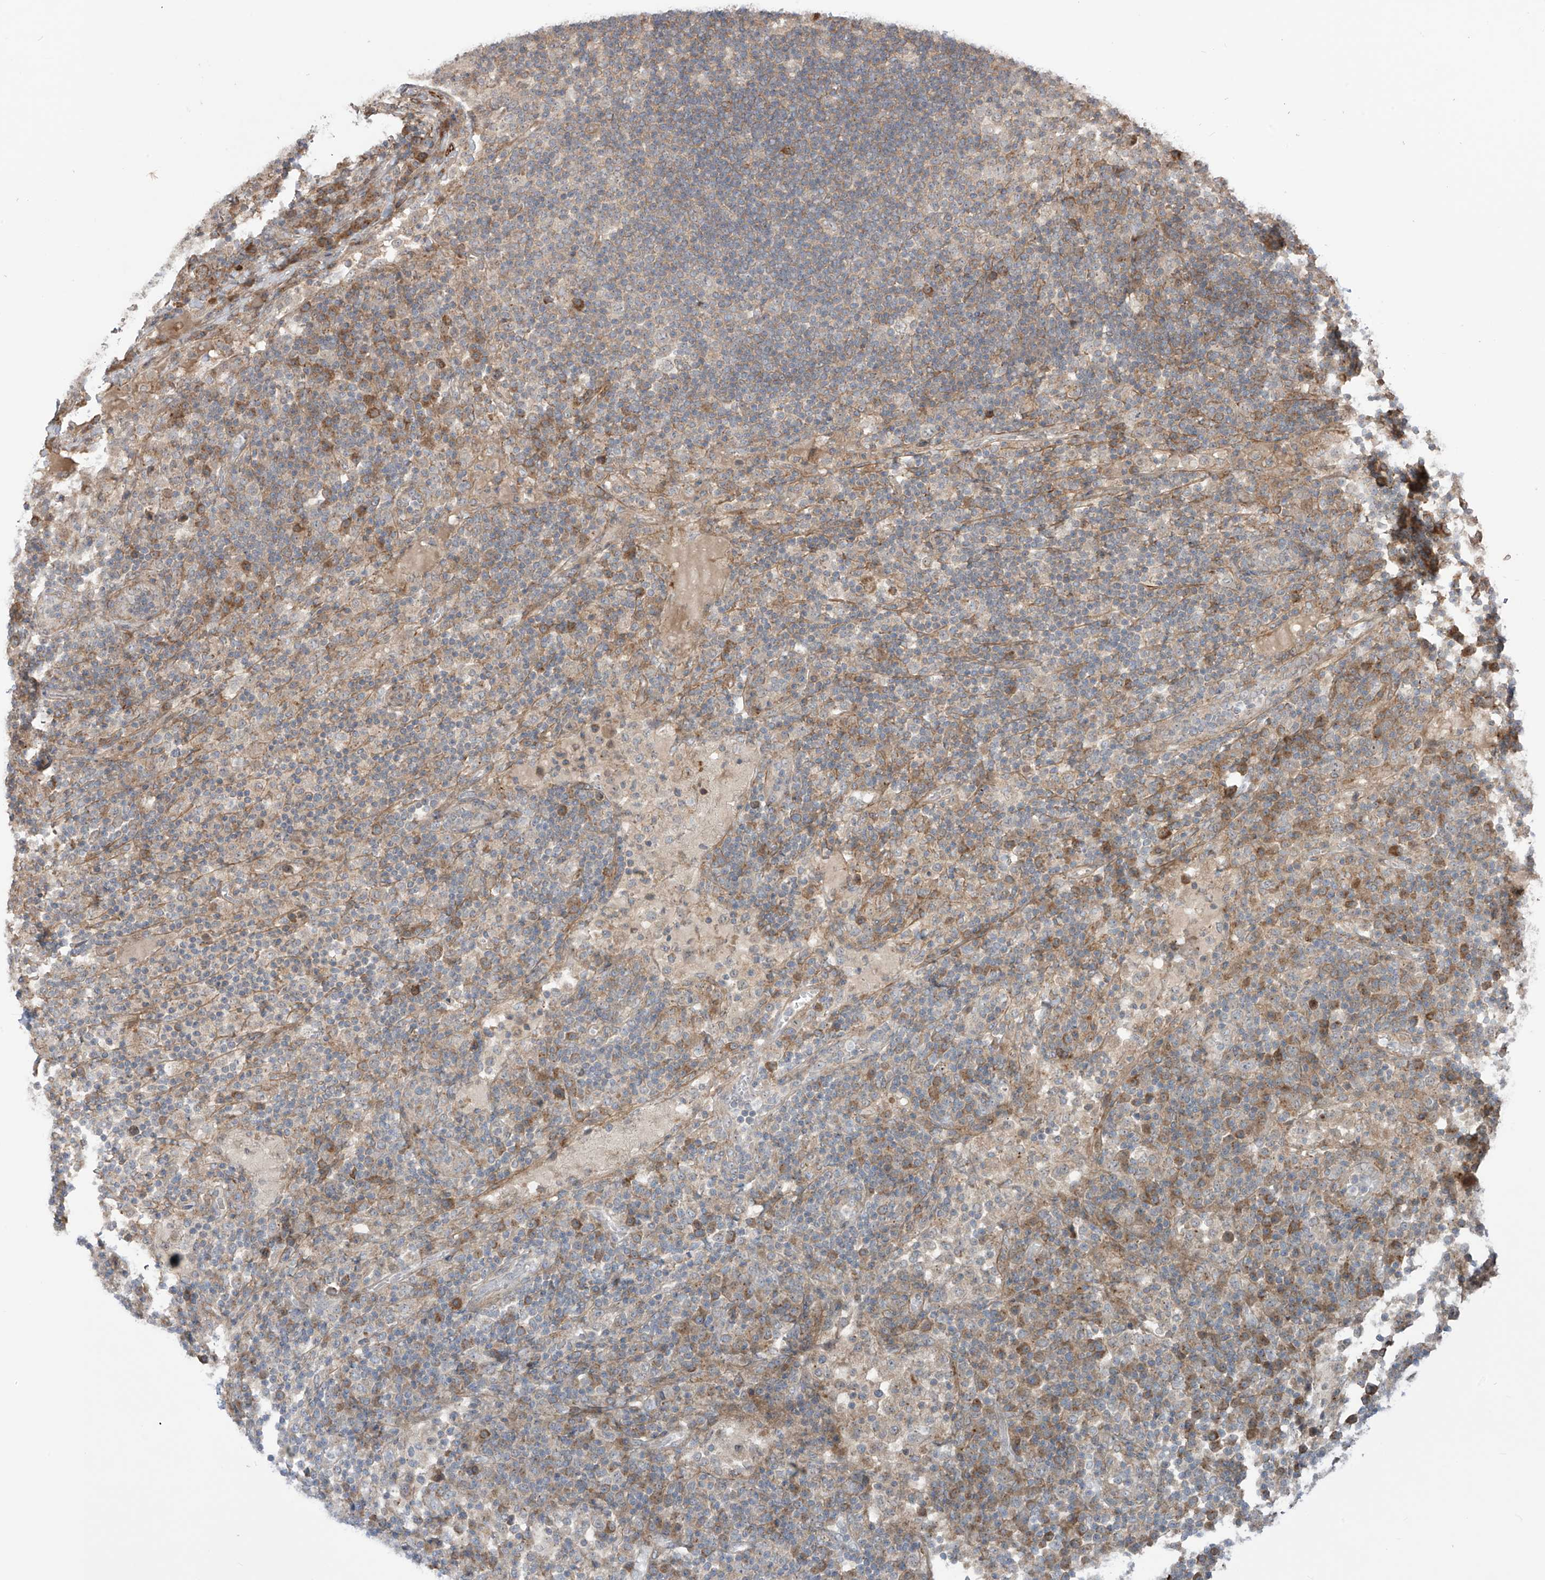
{"staining": {"intensity": "negative", "quantity": "none", "location": "none"}, "tissue": "lymph node", "cell_type": "Germinal center cells", "image_type": "normal", "snomed": [{"axis": "morphology", "description": "Normal tissue, NOS"}, {"axis": "topography", "description": "Lymph node"}], "caption": "A high-resolution histopathology image shows immunohistochemistry staining of normal lymph node, which shows no significant staining in germinal center cells.", "gene": "LRRC74A", "patient": {"sex": "female", "age": 53}}